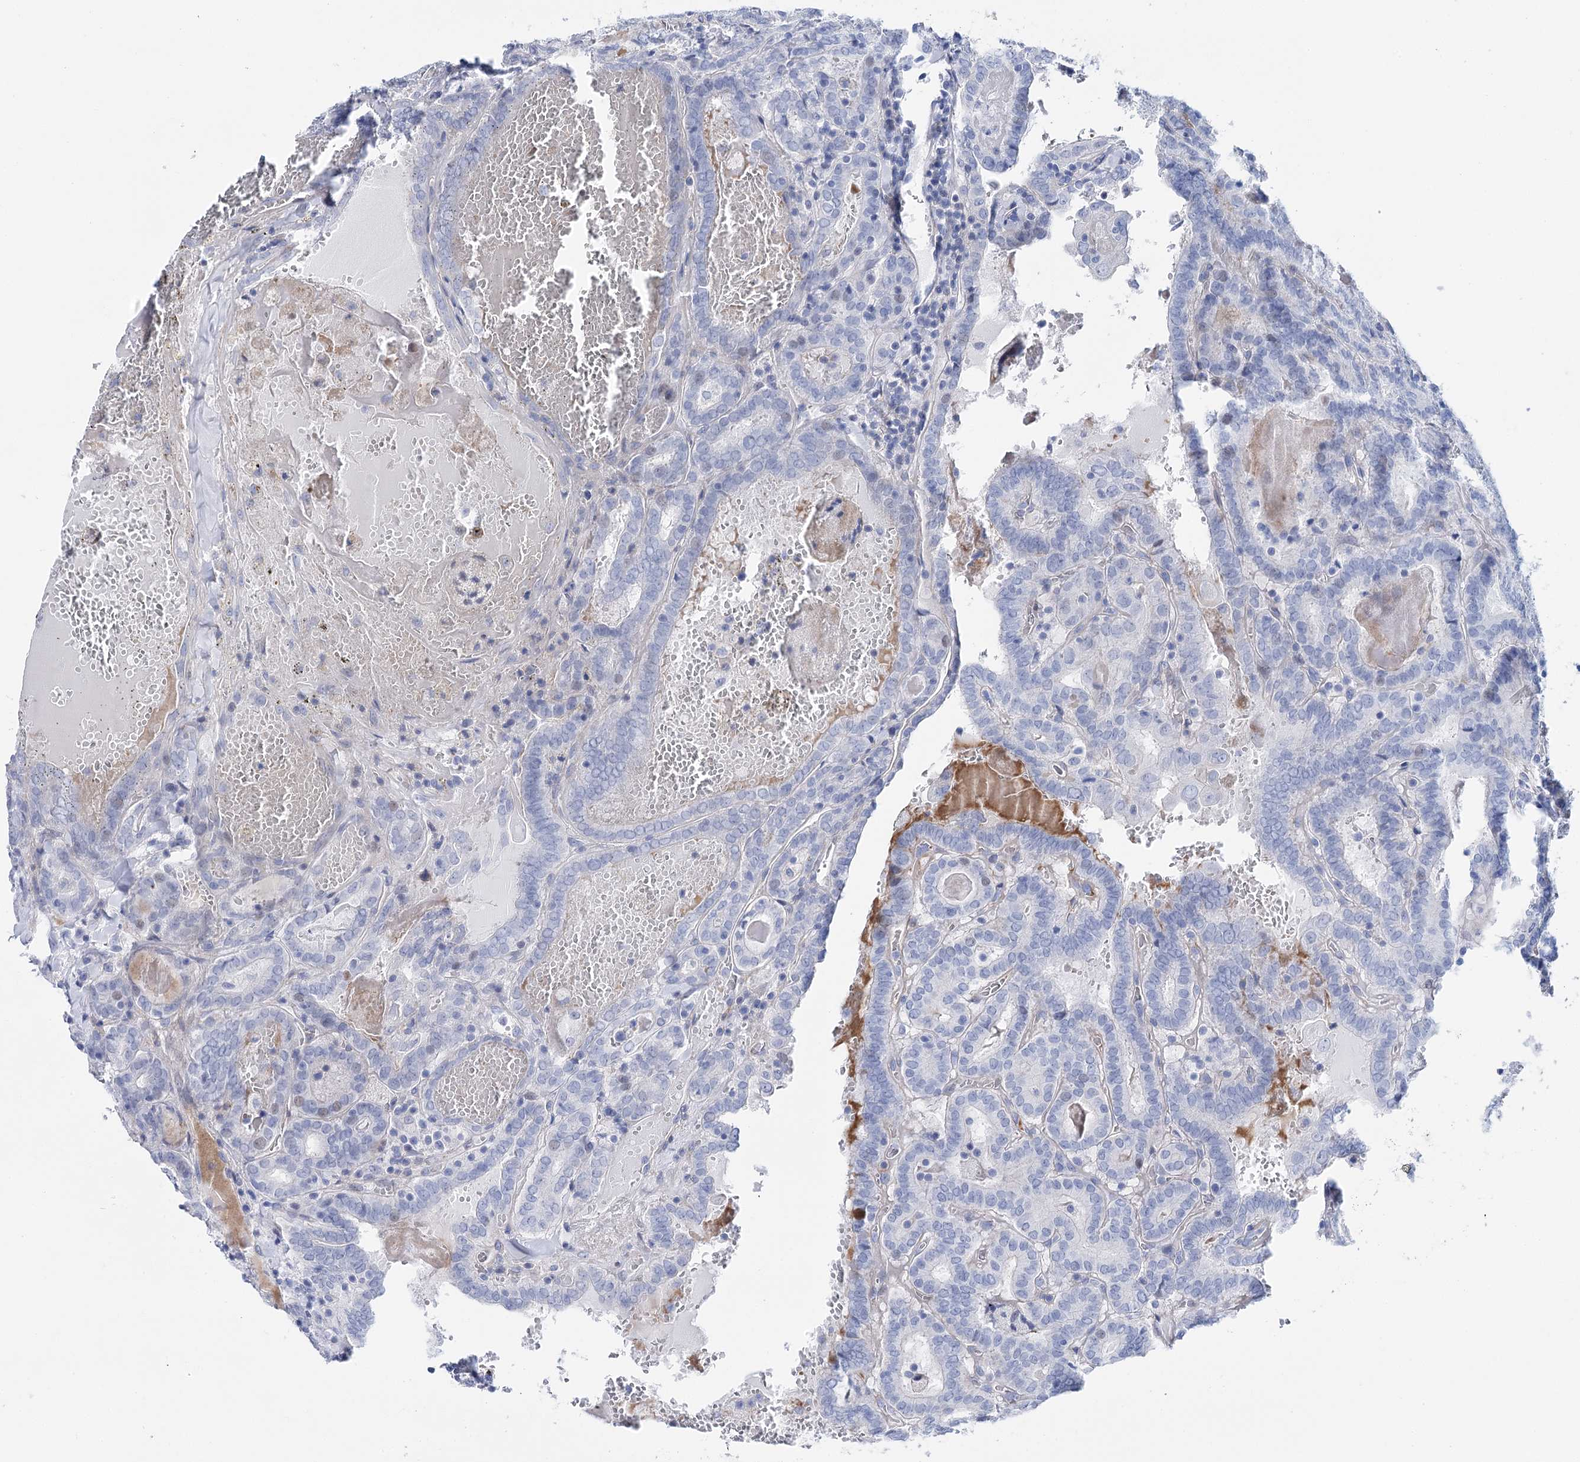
{"staining": {"intensity": "negative", "quantity": "none", "location": "none"}, "tissue": "thyroid cancer", "cell_type": "Tumor cells", "image_type": "cancer", "snomed": [{"axis": "morphology", "description": "Papillary adenocarcinoma, NOS"}, {"axis": "topography", "description": "Thyroid gland"}], "caption": "DAB (3,3'-diaminobenzidine) immunohistochemical staining of human thyroid cancer shows no significant staining in tumor cells. The staining is performed using DAB brown chromogen with nuclei counter-stained in using hematoxylin.", "gene": "ANKRD23", "patient": {"sex": "female", "age": 72}}